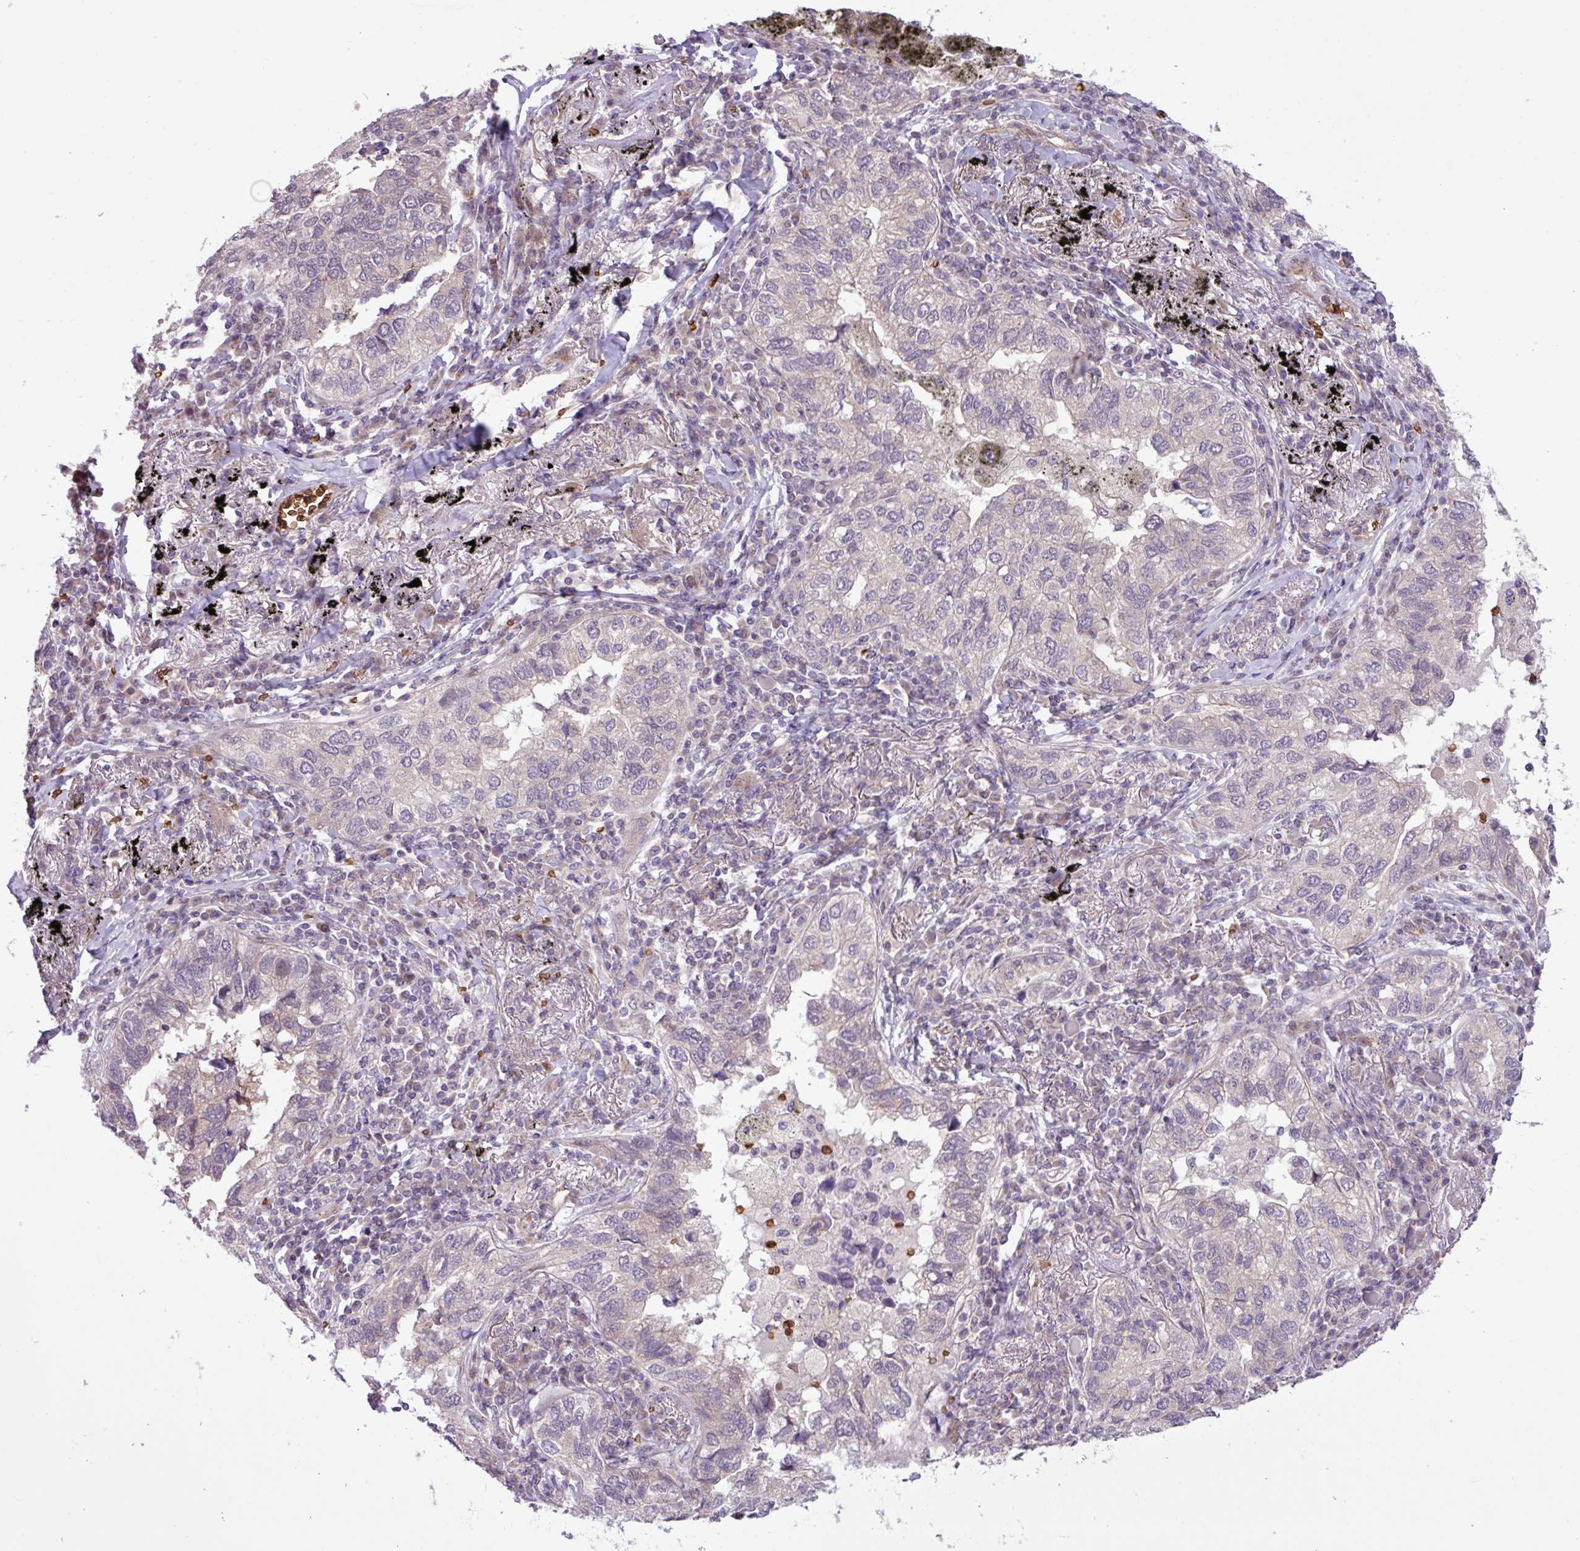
{"staining": {"intensity": "negative", "quantity": "none", "location": "none"}, "tissue": "lung cancer", "cell_type": "Tumor cells", "image_type": "cancer", "snomed": [{"axis": "morphology", "description": "Adenocarcinoma, NOS"}, {"axis": "topography", "description": "Lung"}], "caption": "Human lung cancer stained for a protein using IHC displays no expression in tumor cells.", "gene": "RAD21L1", "patient": {"sex": "male", "age": 65}}